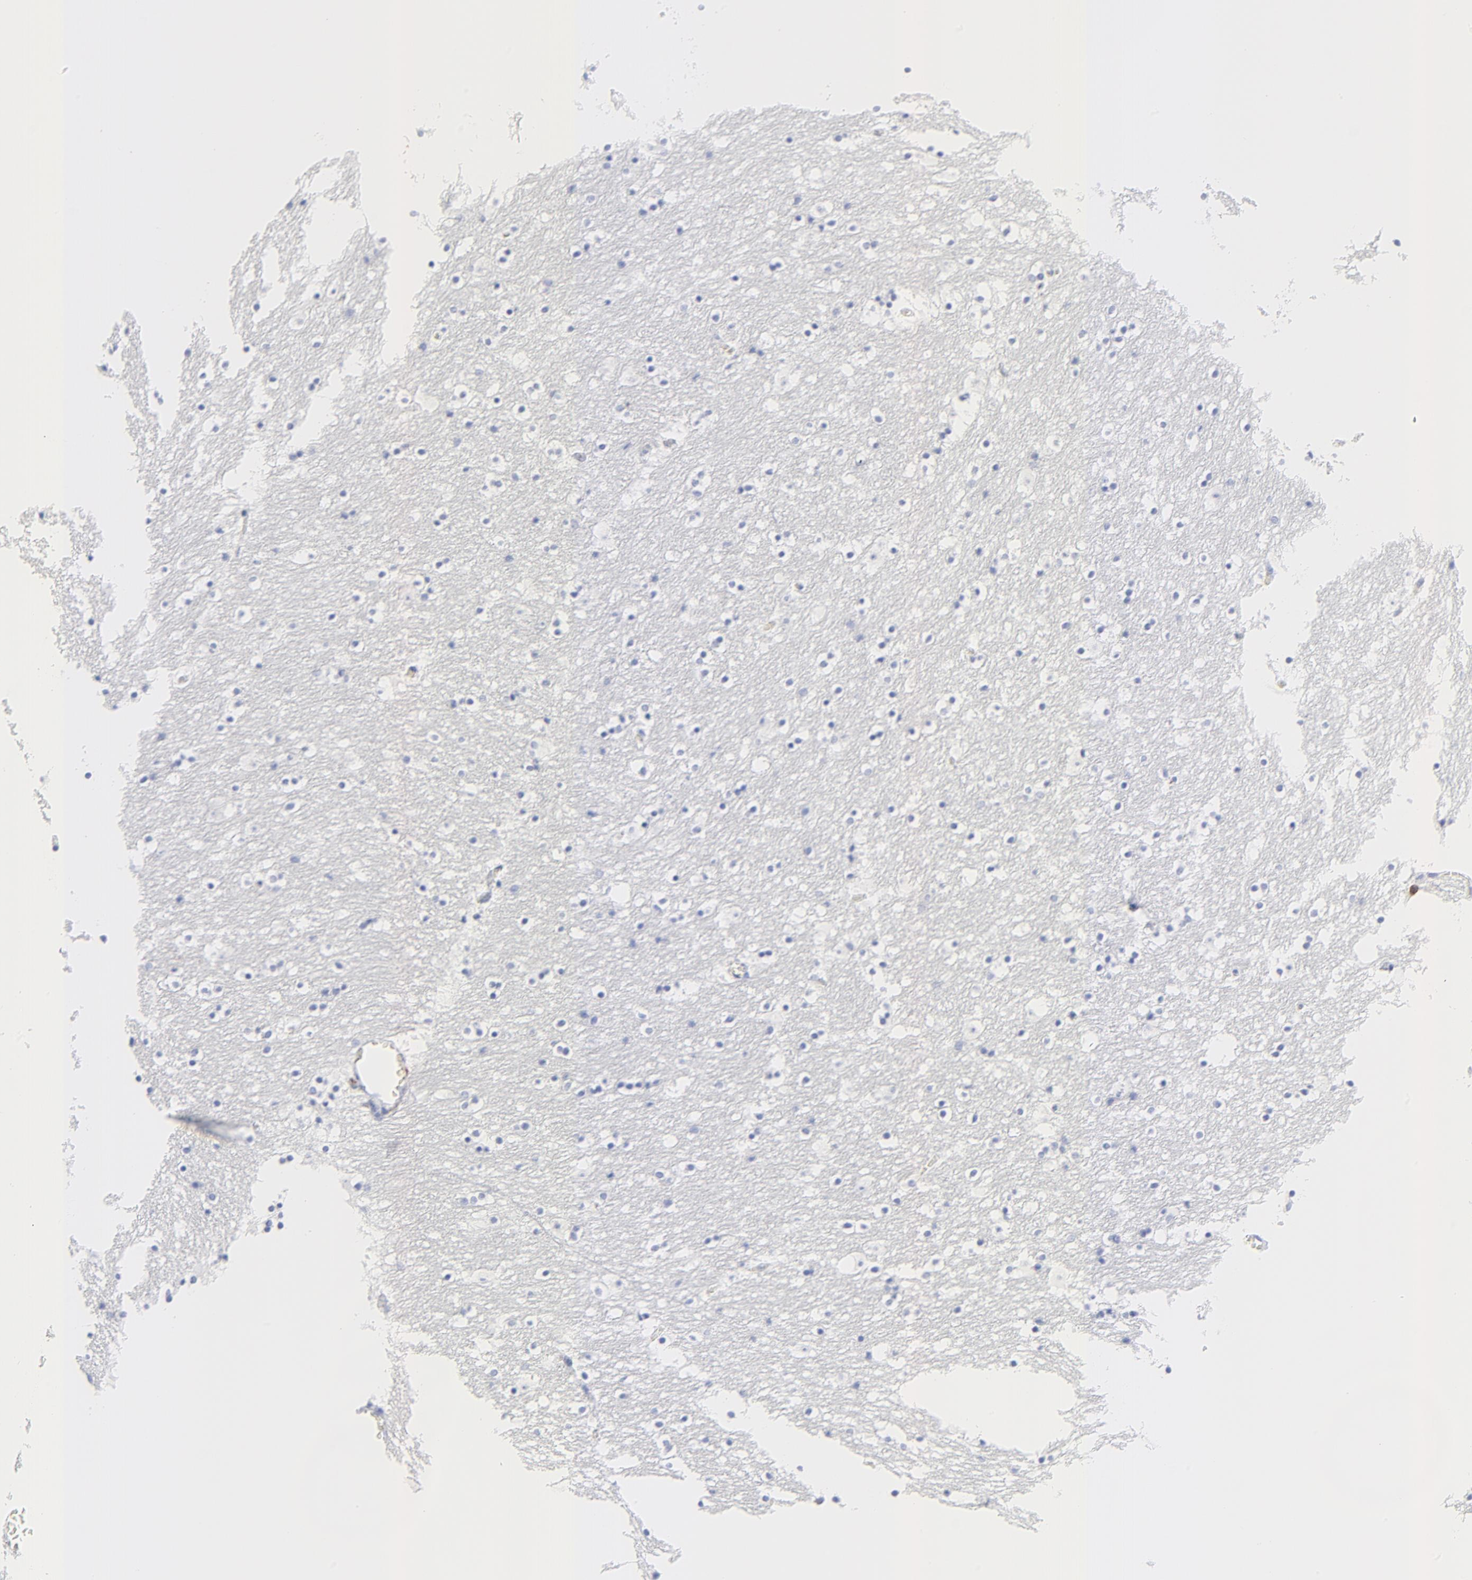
{"staining": {"intensity": "negative", "quantity": "none", "location": "none"}, "tissue": "caudate", "cell_type": "Glial cells", "image_type": "normal", "snomed": [{"axis": "morphology", "description": "Normal tissue, NOS"}, {"axis": "topography", "description": "Lateral ventricle wall"}], "caption": "Immunohistochemistry (IHC) photomicrograph of normal human caudate stained for a protein (brown), which displays no expression in glial cells.", "gene": "LCK", "patient": {"sex": "male", "age": 45}}